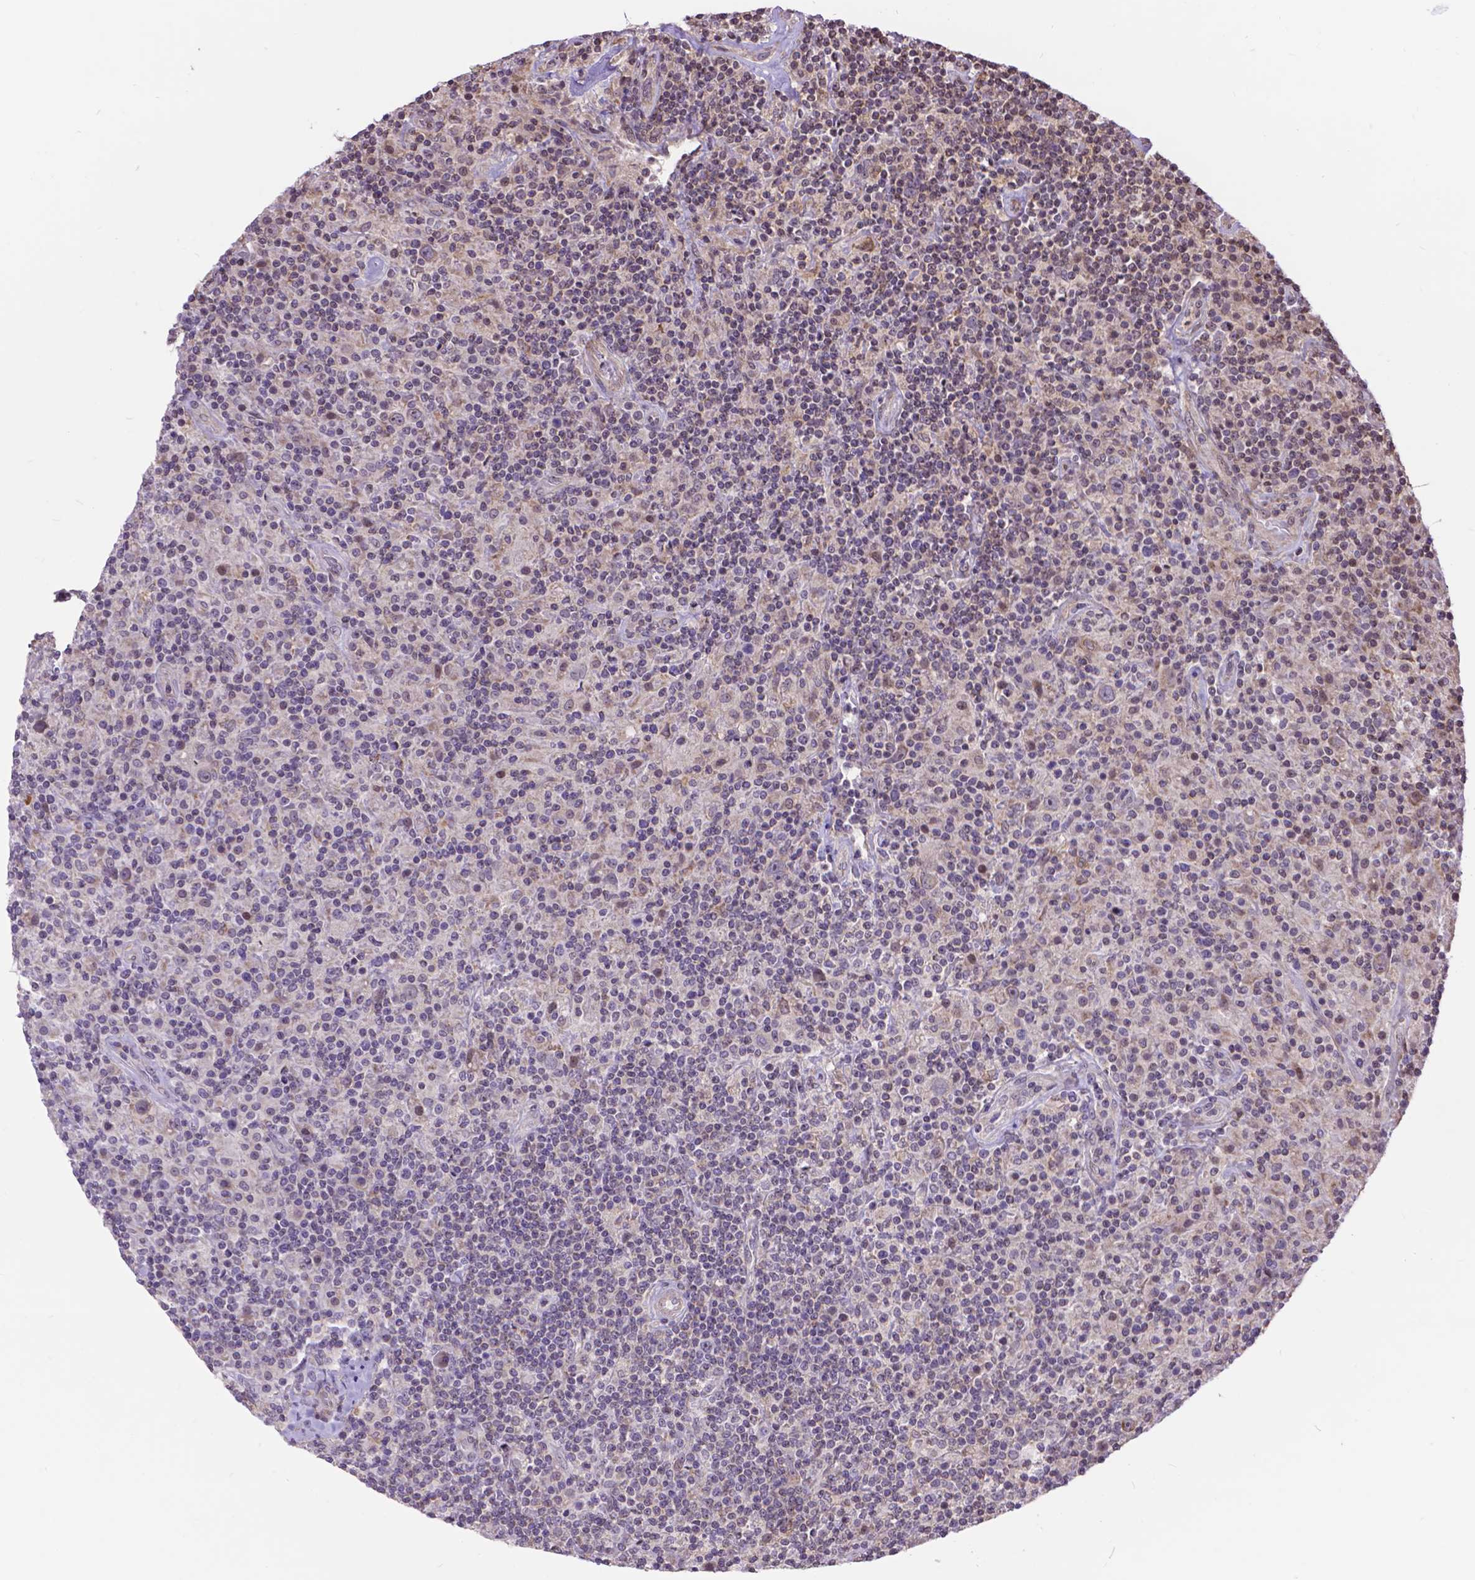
{"staining": {"intensity": "negative", "quantity": "none", "location": "none"}, "tissue": "lymphoma", "cell_type": "Tumor cells", "image_type": "cancer", "snomed": [{"axis": "morphology", "description": "Hodgkin's disease, NOS"}, {"axis": "topography", "description": "Lymph node"}], "caption": "Immunohistochemistry (IHC) of human Hodgkin's disease exhibits no positivity in tumor cells.", "gene": "TMEM135", "patient": {"sex": "male", "age": 70}}